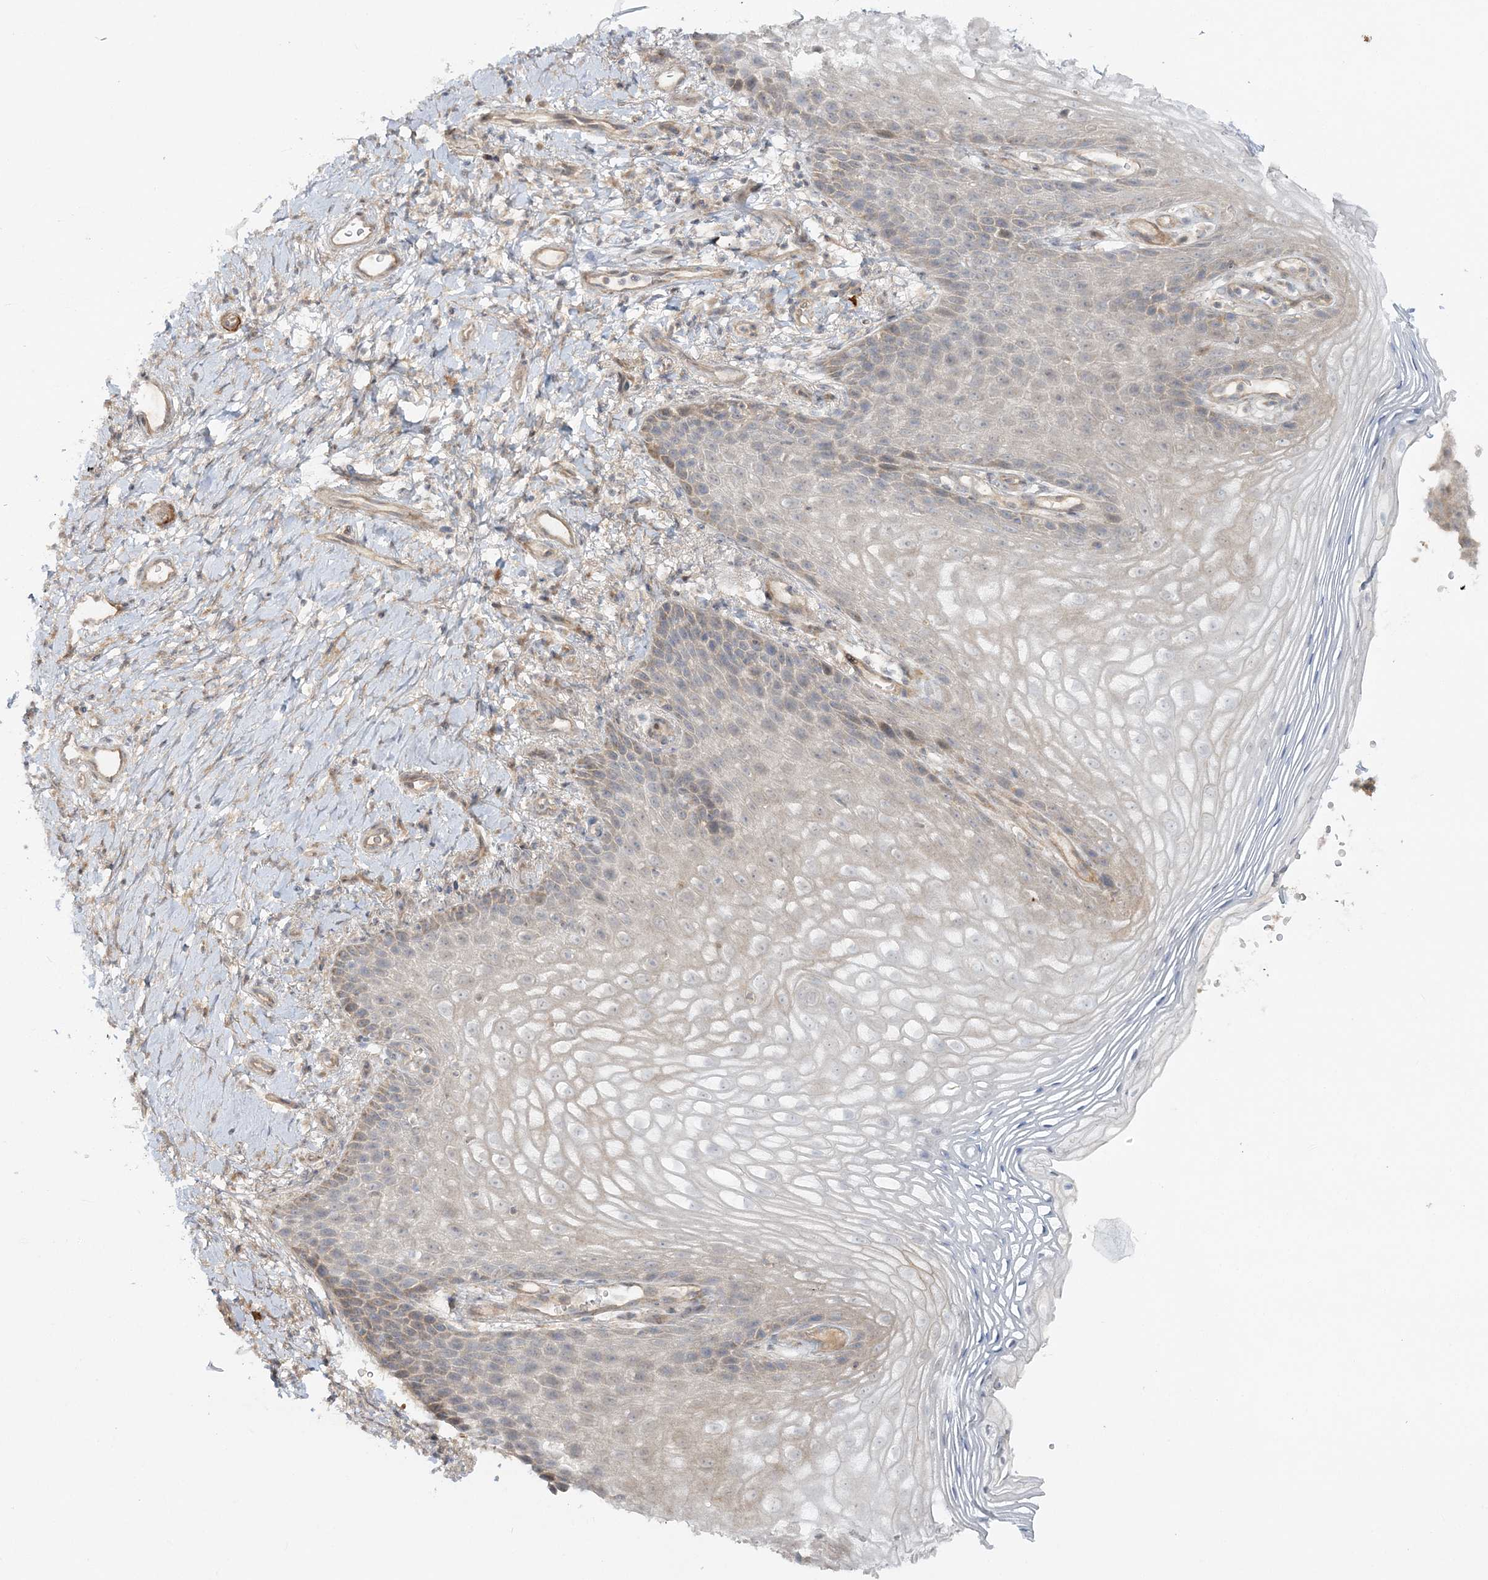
{"staining": {"intensity": "moderate", "quantity": "25%-75%", "location": "cytoplasmic/membranous"}, "tissue": "vagina", "cell_type": "Squamous epithelial cells", "image_type": "normal", "snomed": [{"axis": "morphology", "description": "Normal tissue, NOS"}, {"axis": "topography", "description": "Vagina"}], "caption": "Squamous epithelial cells demonstrate medium levels of moderate cytoplasmic/membranous positivity in approximately 25%-75% of cells in normal vagina.", "gene": "MOCS2", "patient": {"sex": "female", "age": 60}}